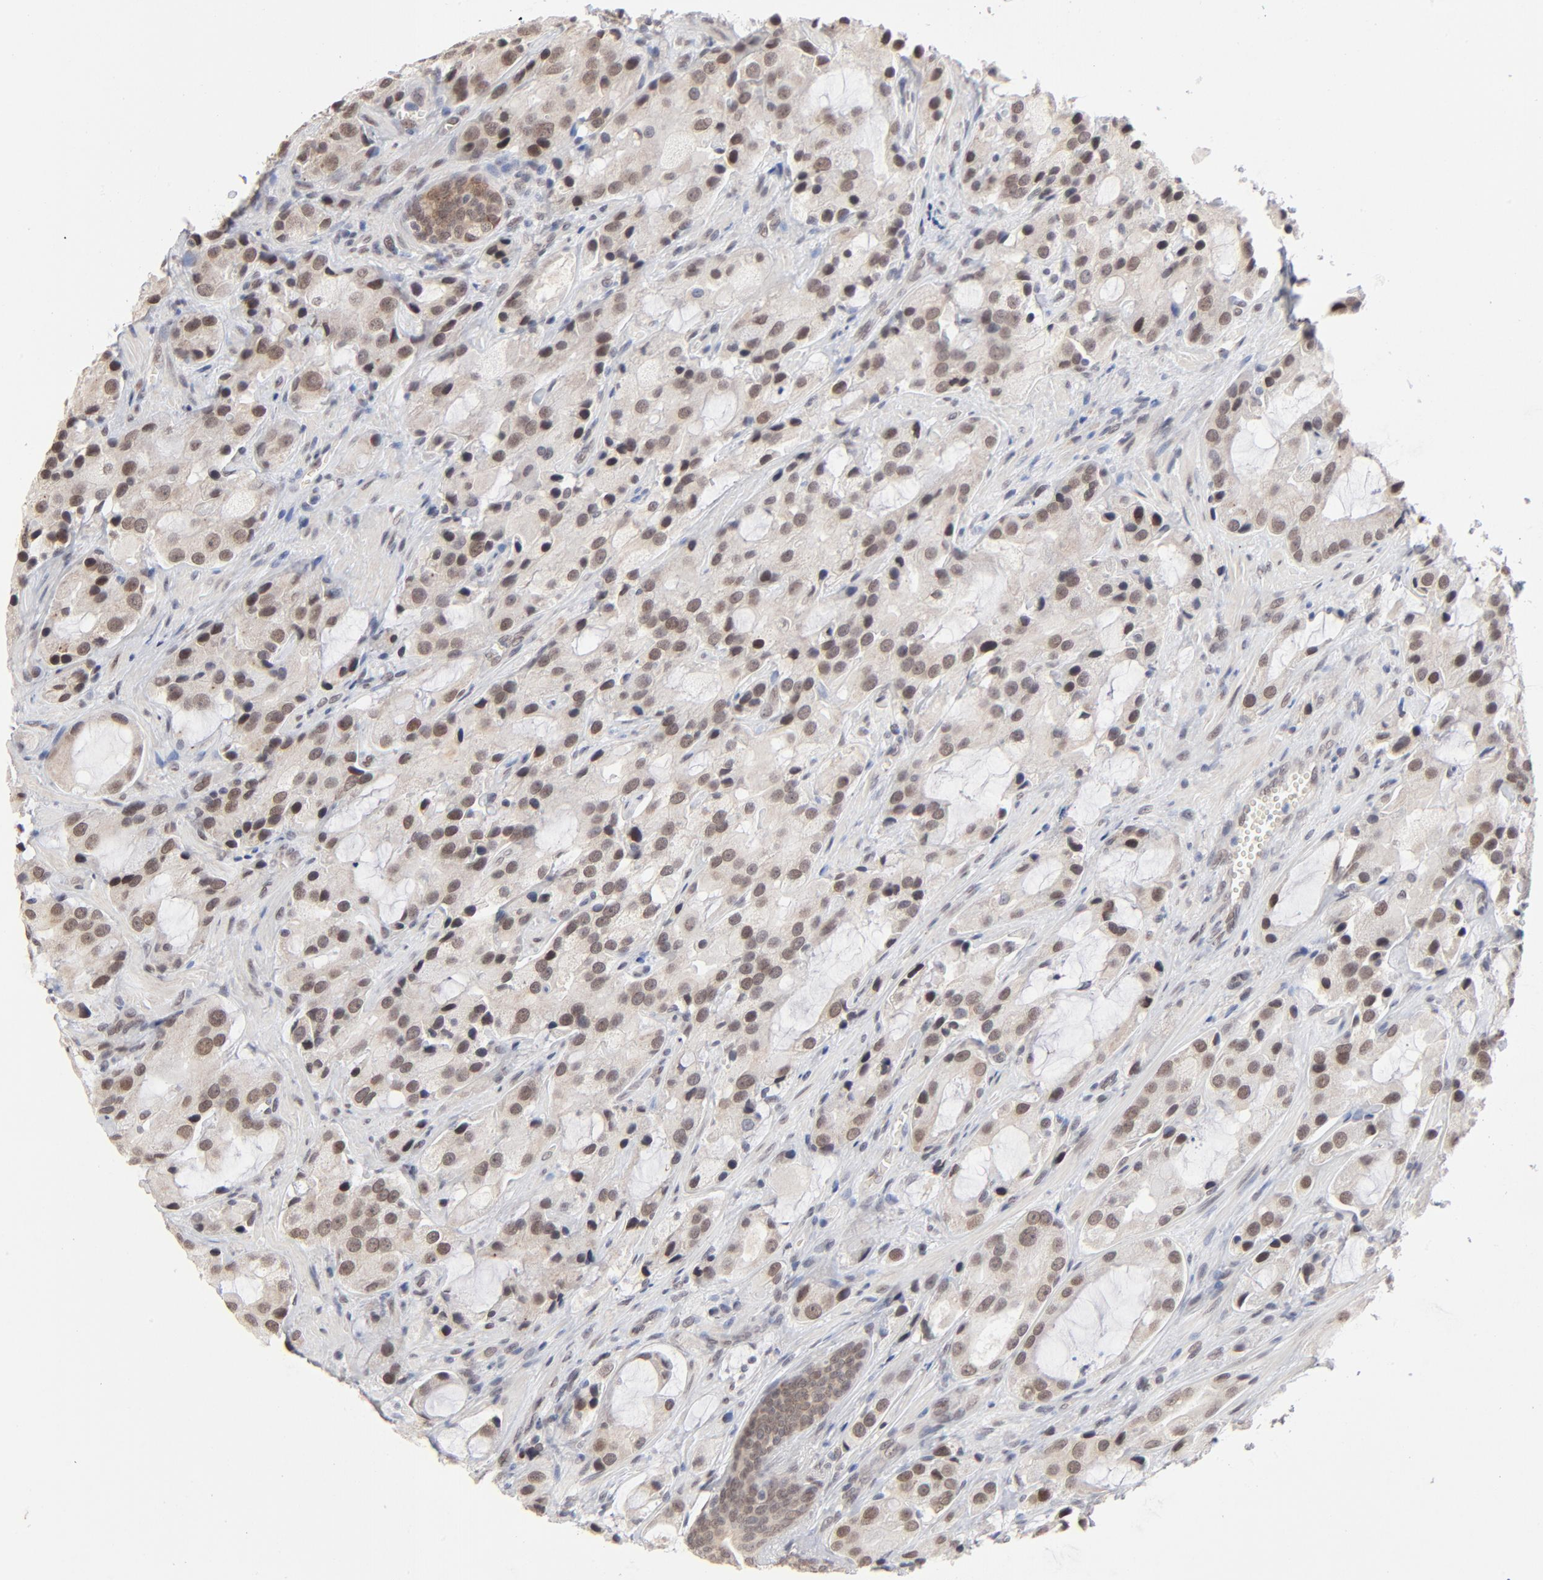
{"staining": {"intensity": "weak", "quantity": "25%-75%", "location": "nuclear"}, "tissue": "prostate cancer", "cell_type": "Tumor cells", "image_type": "cancer", "snomed": [{"axis": "morphology", "description": "Adenocarcinoma, High grade"}, {"axis": "topography", "description": "Prostate"}], "caption": "The image exhibits a brown stain indicating the presence of a protein in the nuclear of tumor cells in prostate cancer.", "gene": "MBIP", "patient": {"sex": "male", "age": 70}}